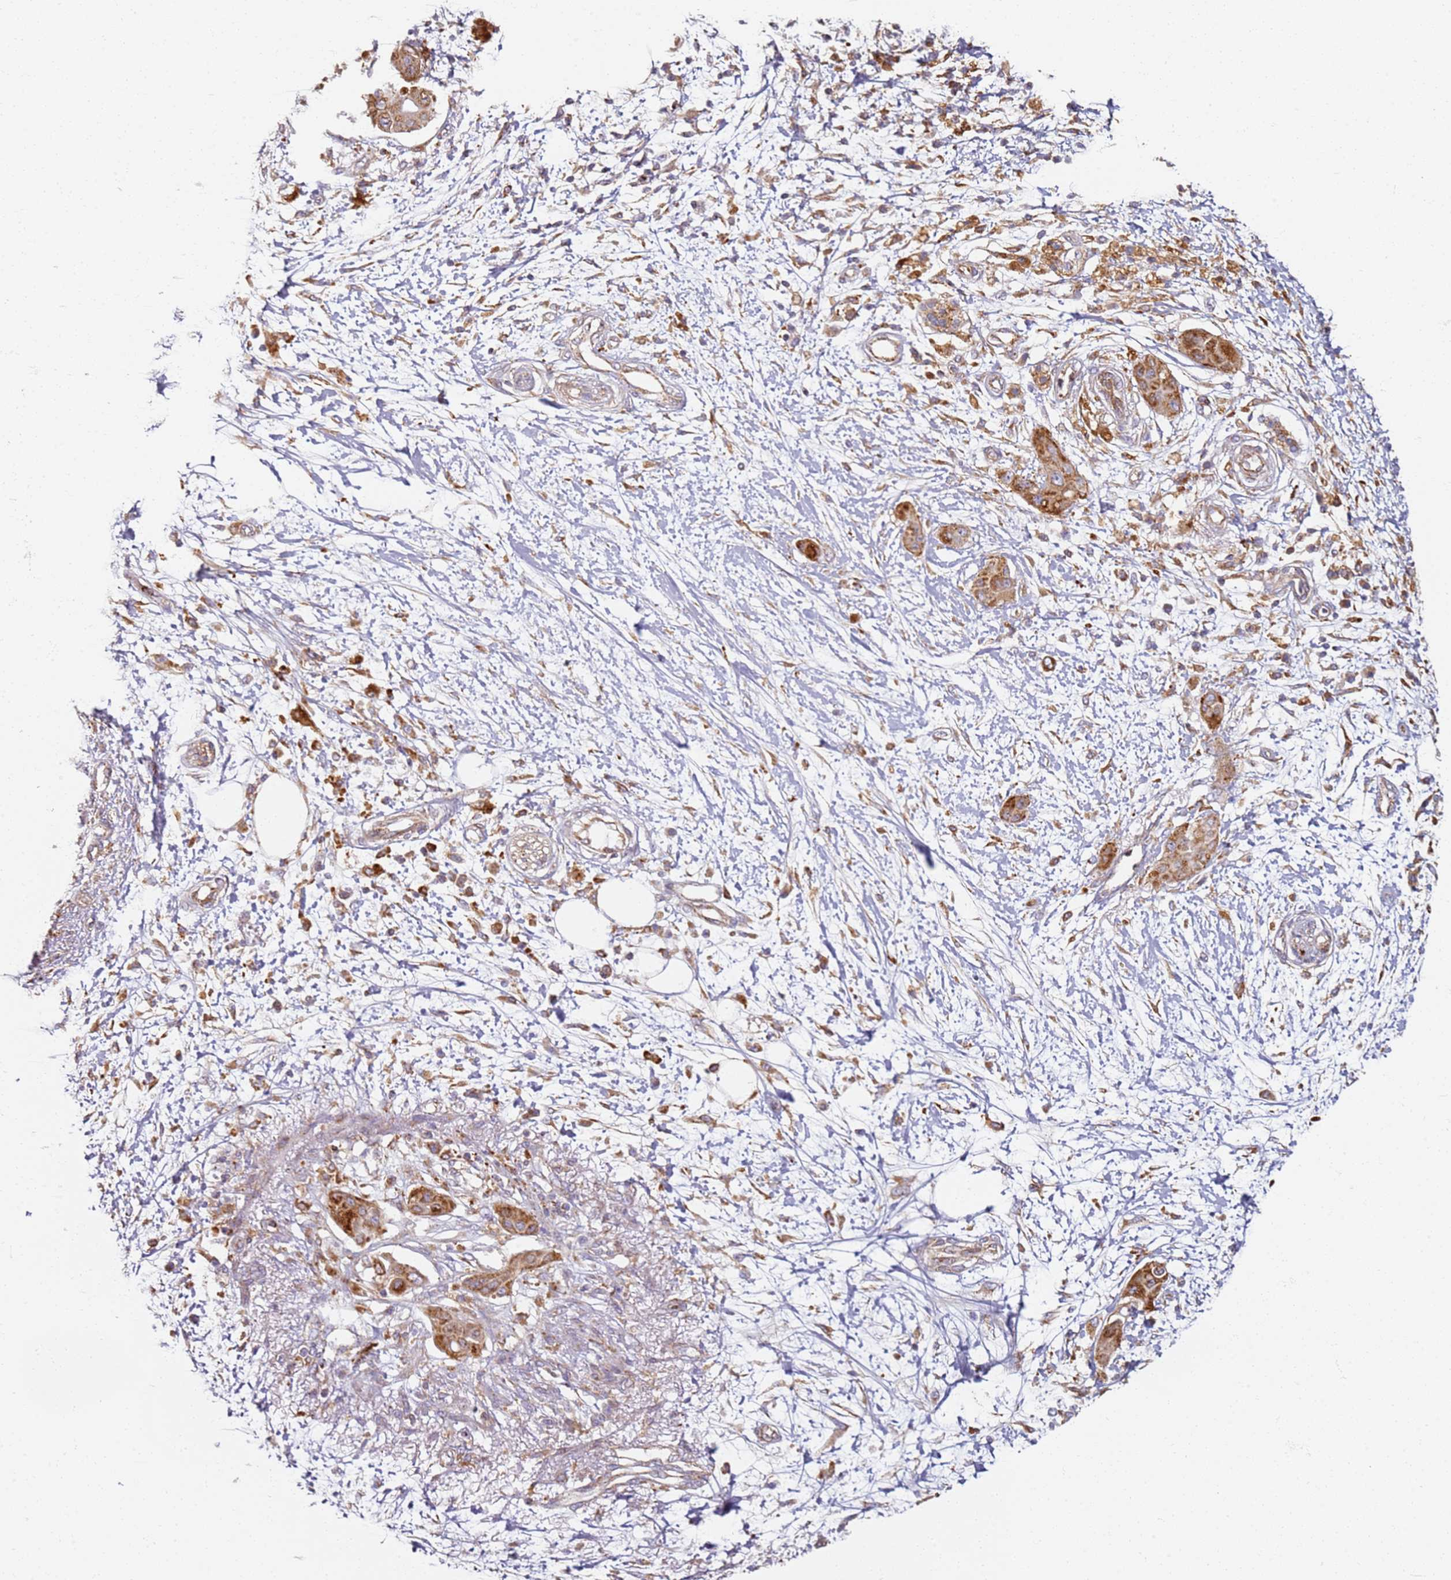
{"staining": {"intensity": "strong", "quantity": ">75%", "location": "cytoplasmic/membranous"}, "tissue": "pancreatic cancer", "cell_type": "Tumor cells", "image_type": "cancer", "snomed": [{"axis": "morphology", "description": "Adenocarcinoma, NOS"}, {"axis": "topography", "description": "Pancreas"}], "caption": "Immunohistochemistry (IHC) (DAB) staining of adenocarcinoma (pancreatic) displays strong cytoplasmic/membranous protein staining in approximately >75% of tumor cells. (IHC, brightfield microscopy, high magnification).", "gene": "PROKR2", "patient": {"sex": "male", "age": 68}}